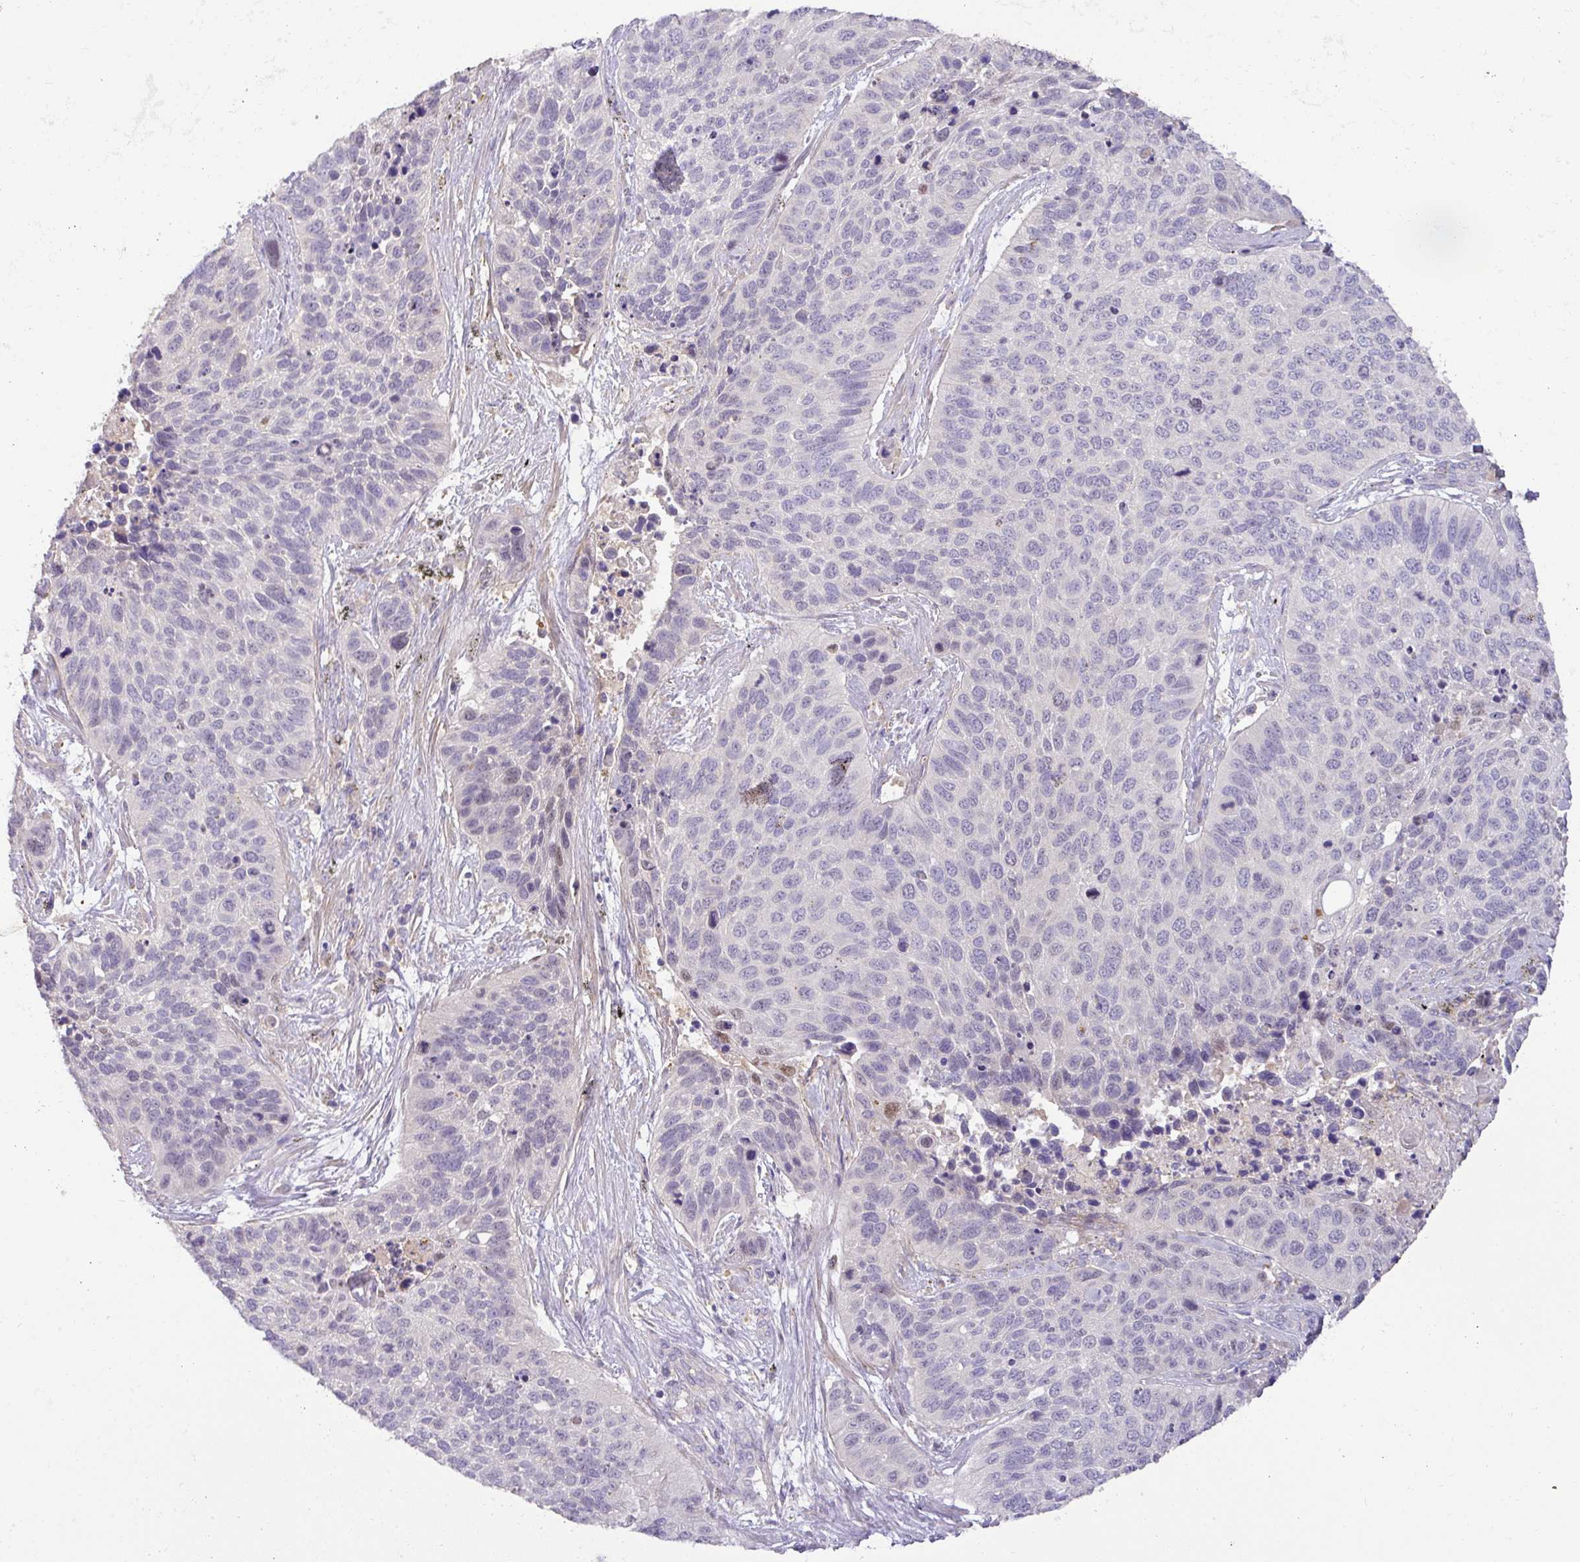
{"staining": {"intensity": "negative", "quantity": "none", "location": "none"}, "tissue": "lung cancer", "cell_type": "Tumor cells", "image_type": "cancer", "snomed": [{"axis": "morphology", "description": "Squamous cell carcinoma, NOS"}, {"axis": "topography", "description": "Lung"}], "caption": "IHC photomicrograph of neoplastic tissue: human lung cancer stained with DAB (3,3'-diaminobenzidine) reveals no significant protein expression in tumor cells.", "gene": "HOXC13", "patient": {"sex": "male", "age": 62}}